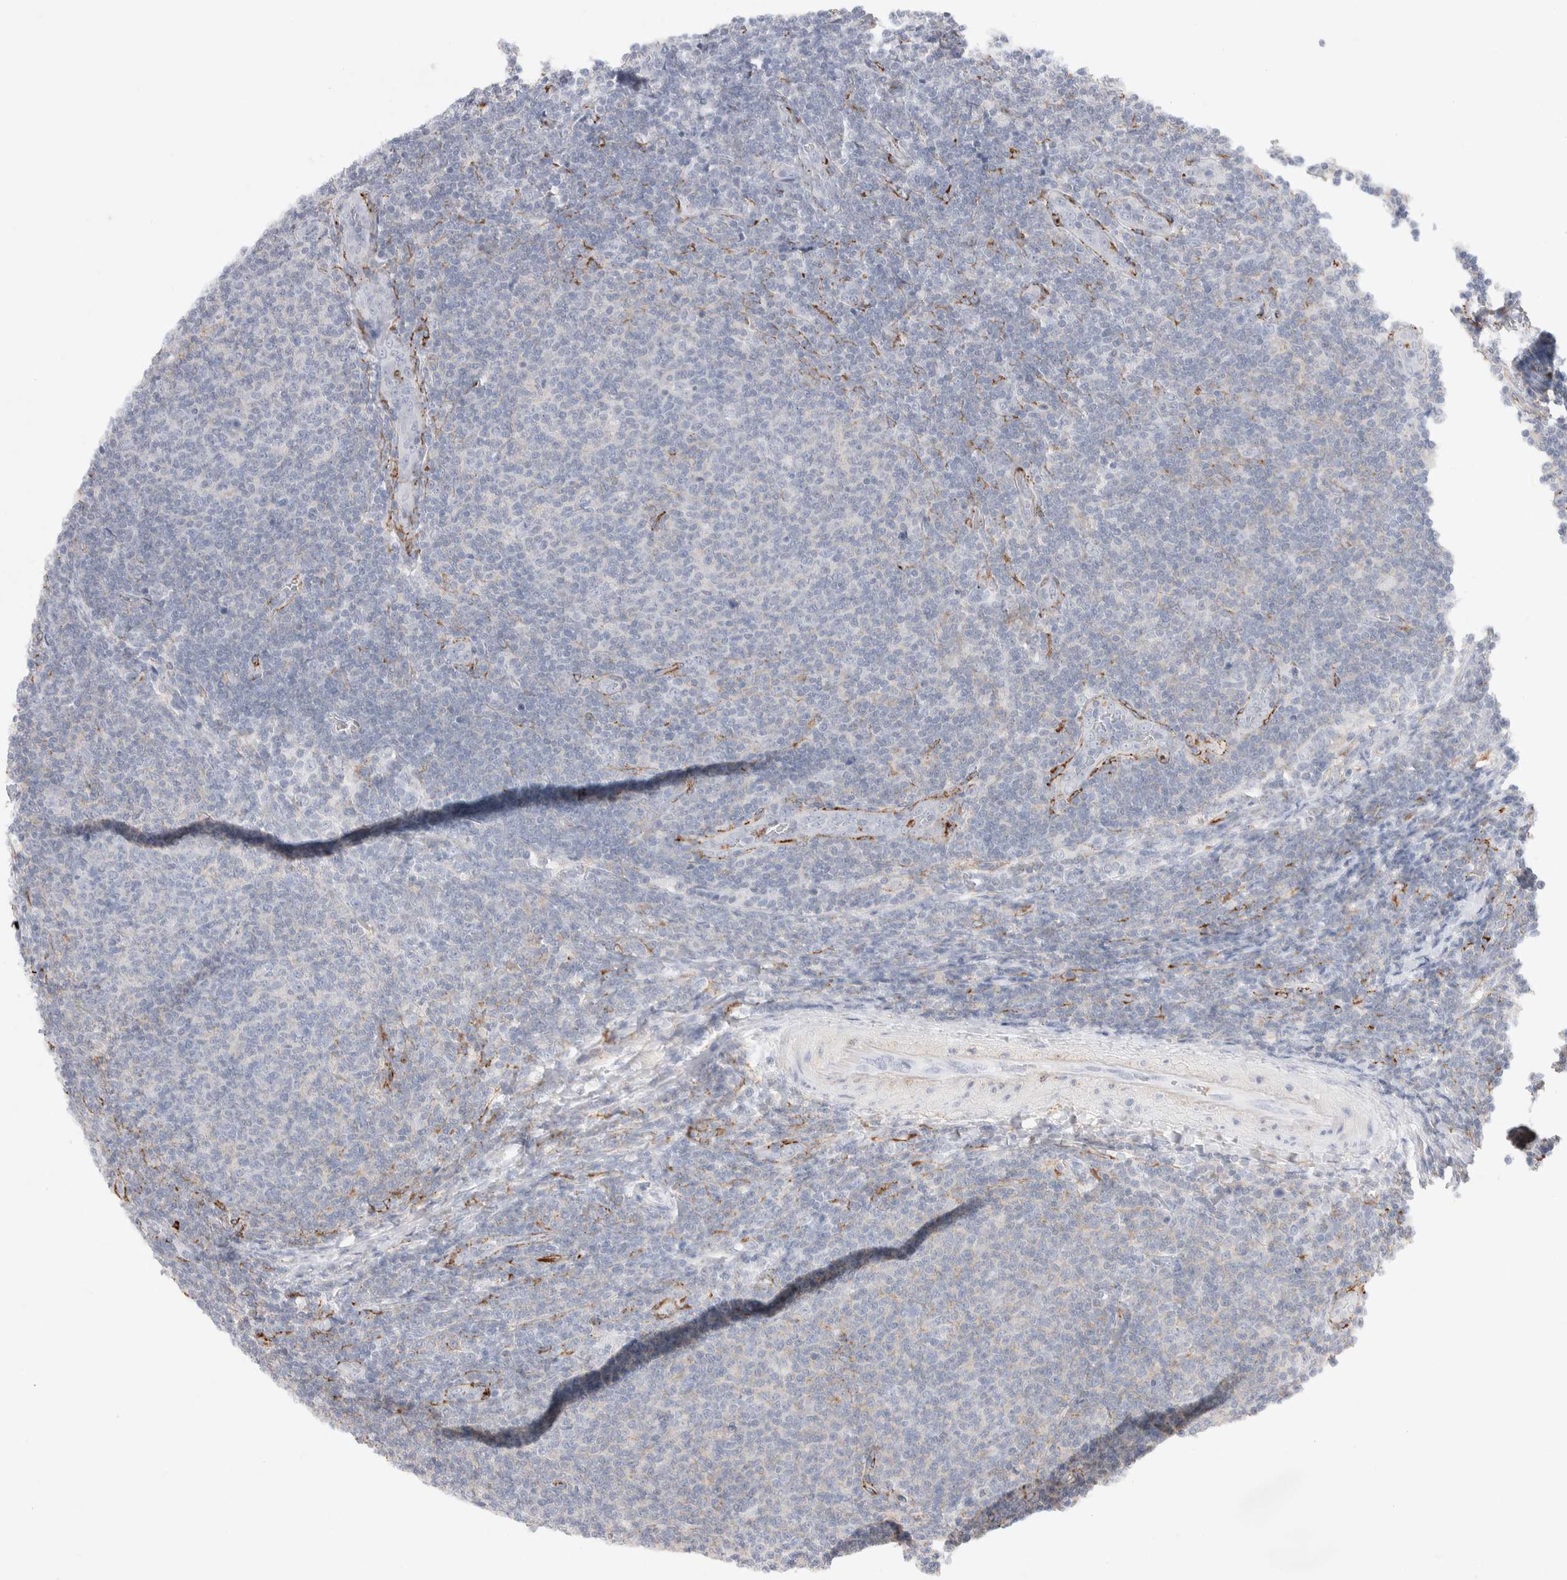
{"staining": {"intensity": "negative", "quantity": "none", "location": "none"}, "tissue": "lymphoma", "cell_type": "Tumor cells", "image_type": "cancer", "snomed": [{"axis": "morphology", "description": "Malignant lymphoma, non-Hodgkin's type, Low grade"}, {"axis": "topography", "description": "Lymph node"}], "caption": "Immunohistochemical staining of low-grade malignant lymphoma, non-Hodgkin's type exhibits no significant positivity in tumor cells. Nuclei are stained in blue.", "gene": "SEPTIN4", "patient": {"sex": "male", "age": 66}}